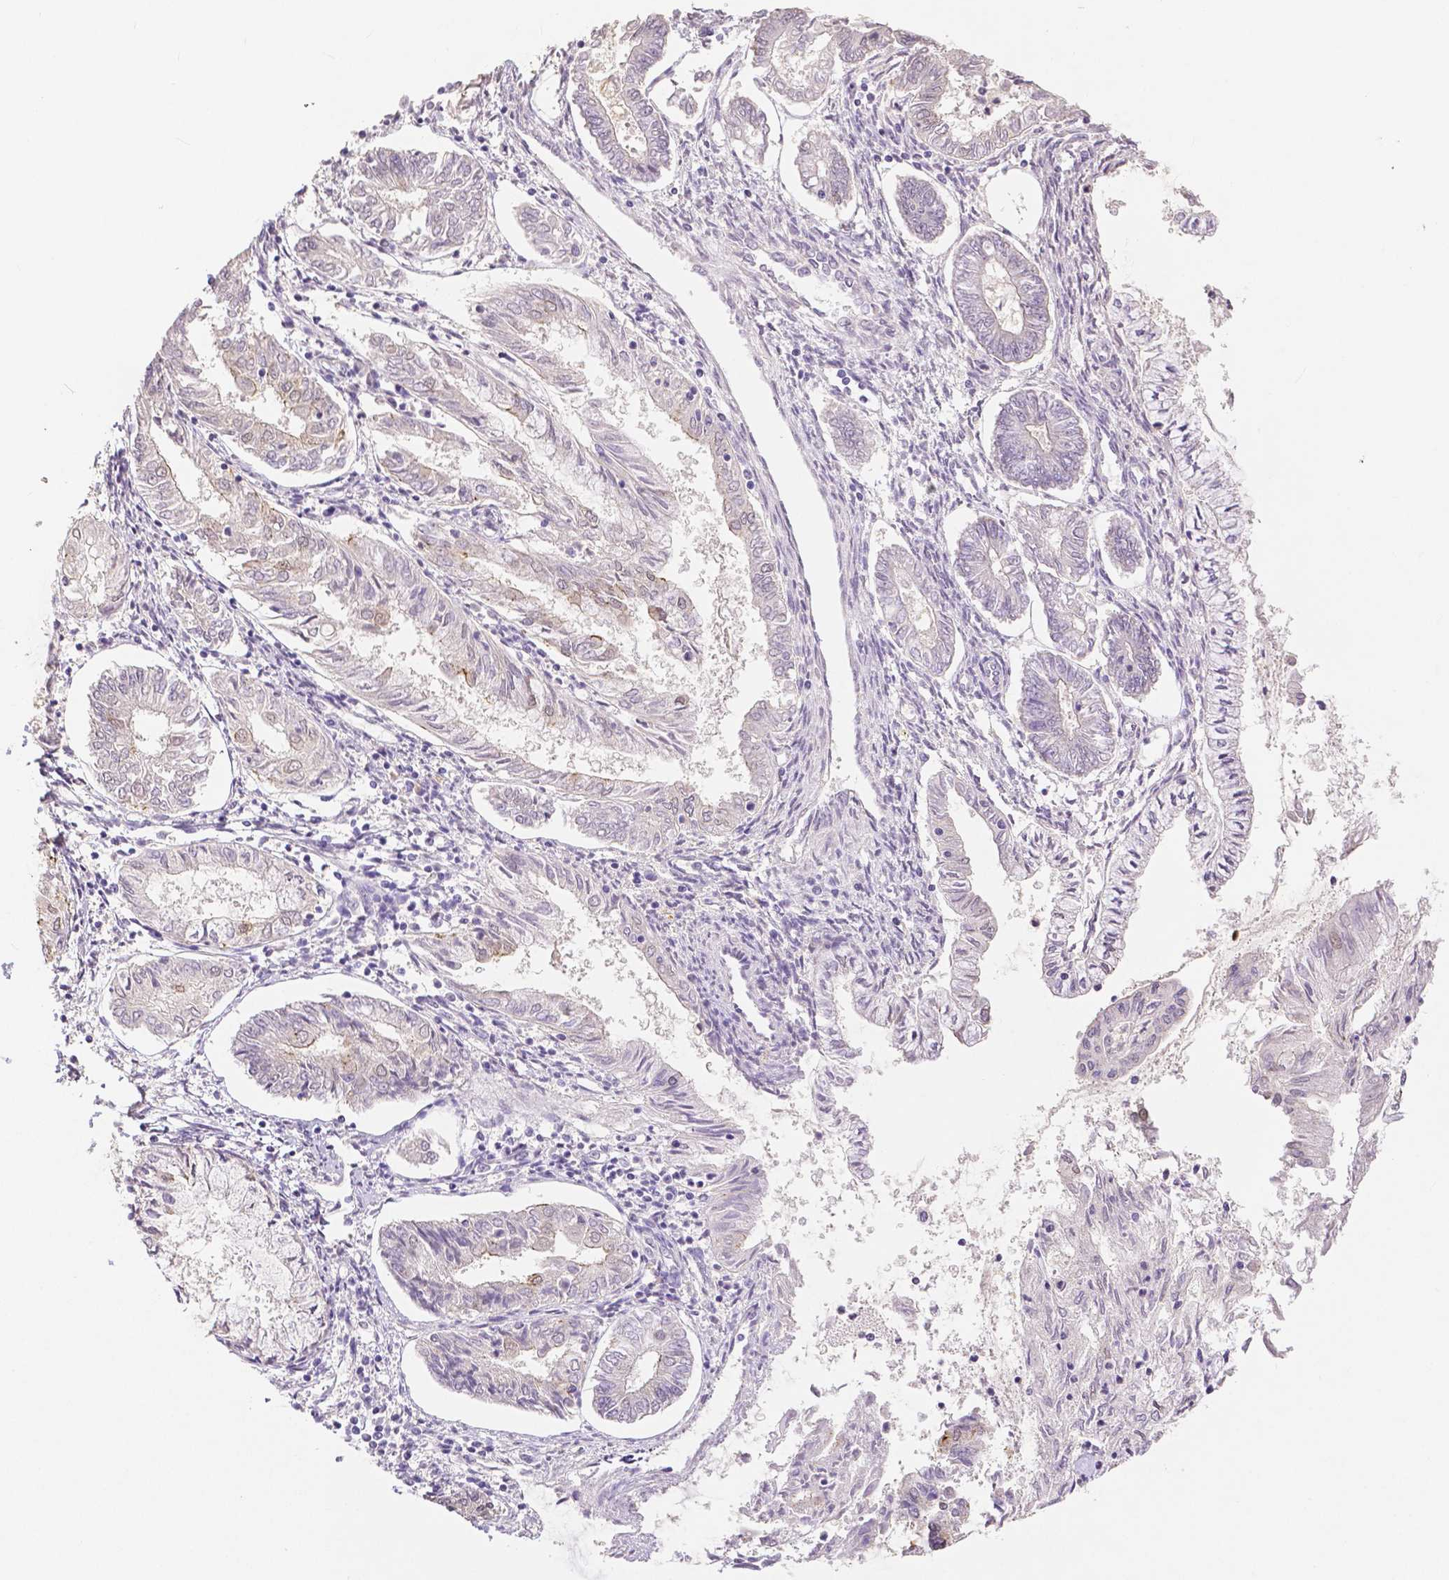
{"staining": {"intensity": "moderate", "quantity": "<25%", "location": "cytoplasmic/membranous"}, "tissue": "endometrial cancer", "cell_type": "Tumor cells", "image_type": "cancer", "snomed": [{"axis": "morphology", "description": "Adenocarcinoma, NOS"}, {"axis": "topography", "description": "Endometrium"}], "caption": "This is an image of IHC staining of endometrial cancer, which shows moderate staining in the cytoplasmic/membranous of tumor cells.", "gene": "OCLN", "patient": {"sex": "female", "age": 68}}